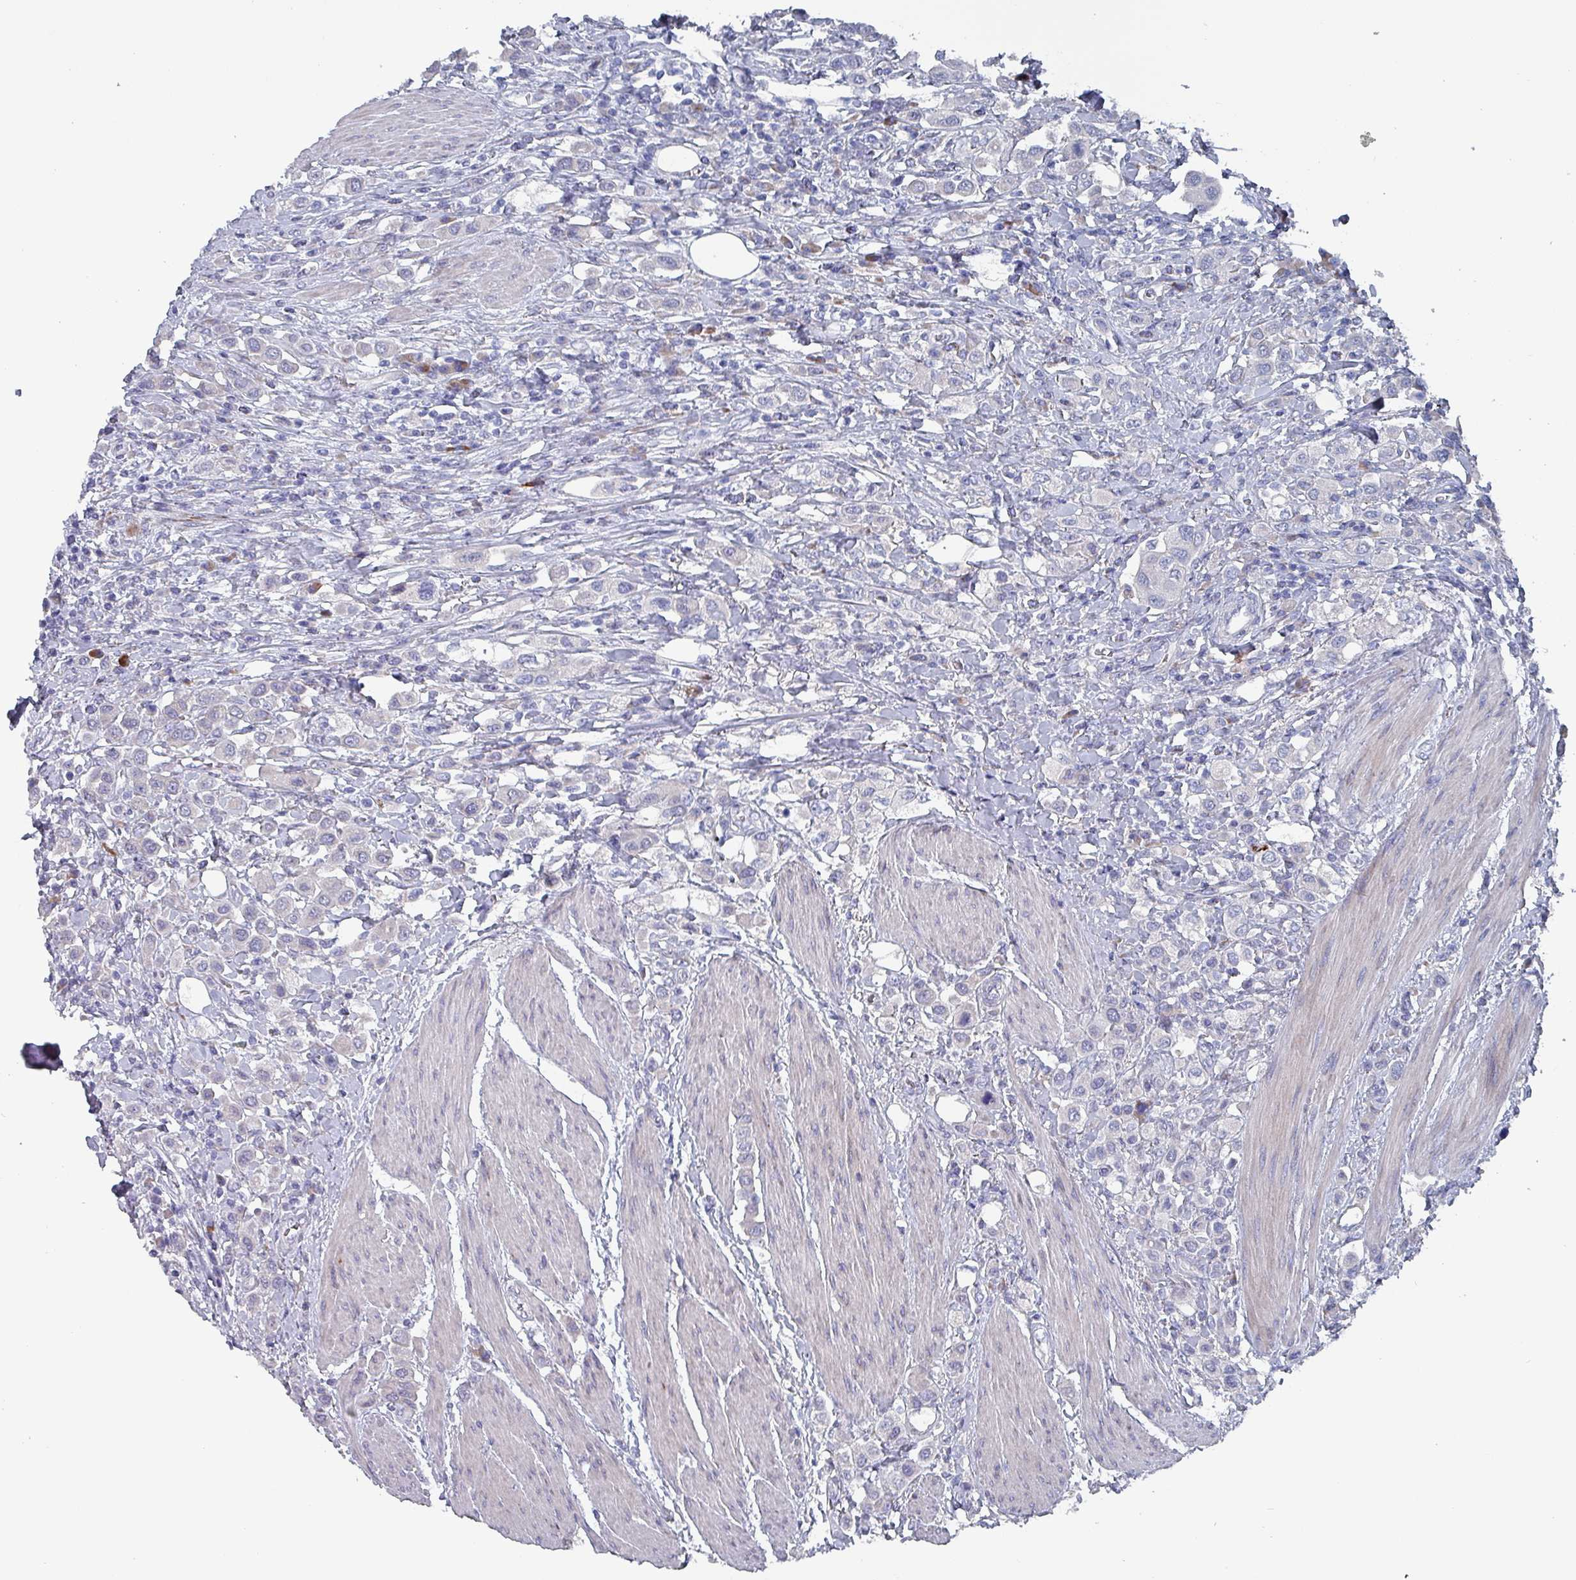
{"staining": {"intensity": "negative", "quantity": "none", "location": "none"}, "tissue": "urothelial cancer", "cell_type": "Tumor cells", "image_type": "cancer", "snomed": [{"axis": "morphology", "description": "Urothelial carcinoma, High grade"}, {"axis": "topography", "description": "Urinary bladder"}], "caption": "IHC image of human urothelial cancer stained for a protein (brown), which reveals no staining in tumor cells.", "gene": "DRD5", "patient": {"sex": "male", "age": 50}}